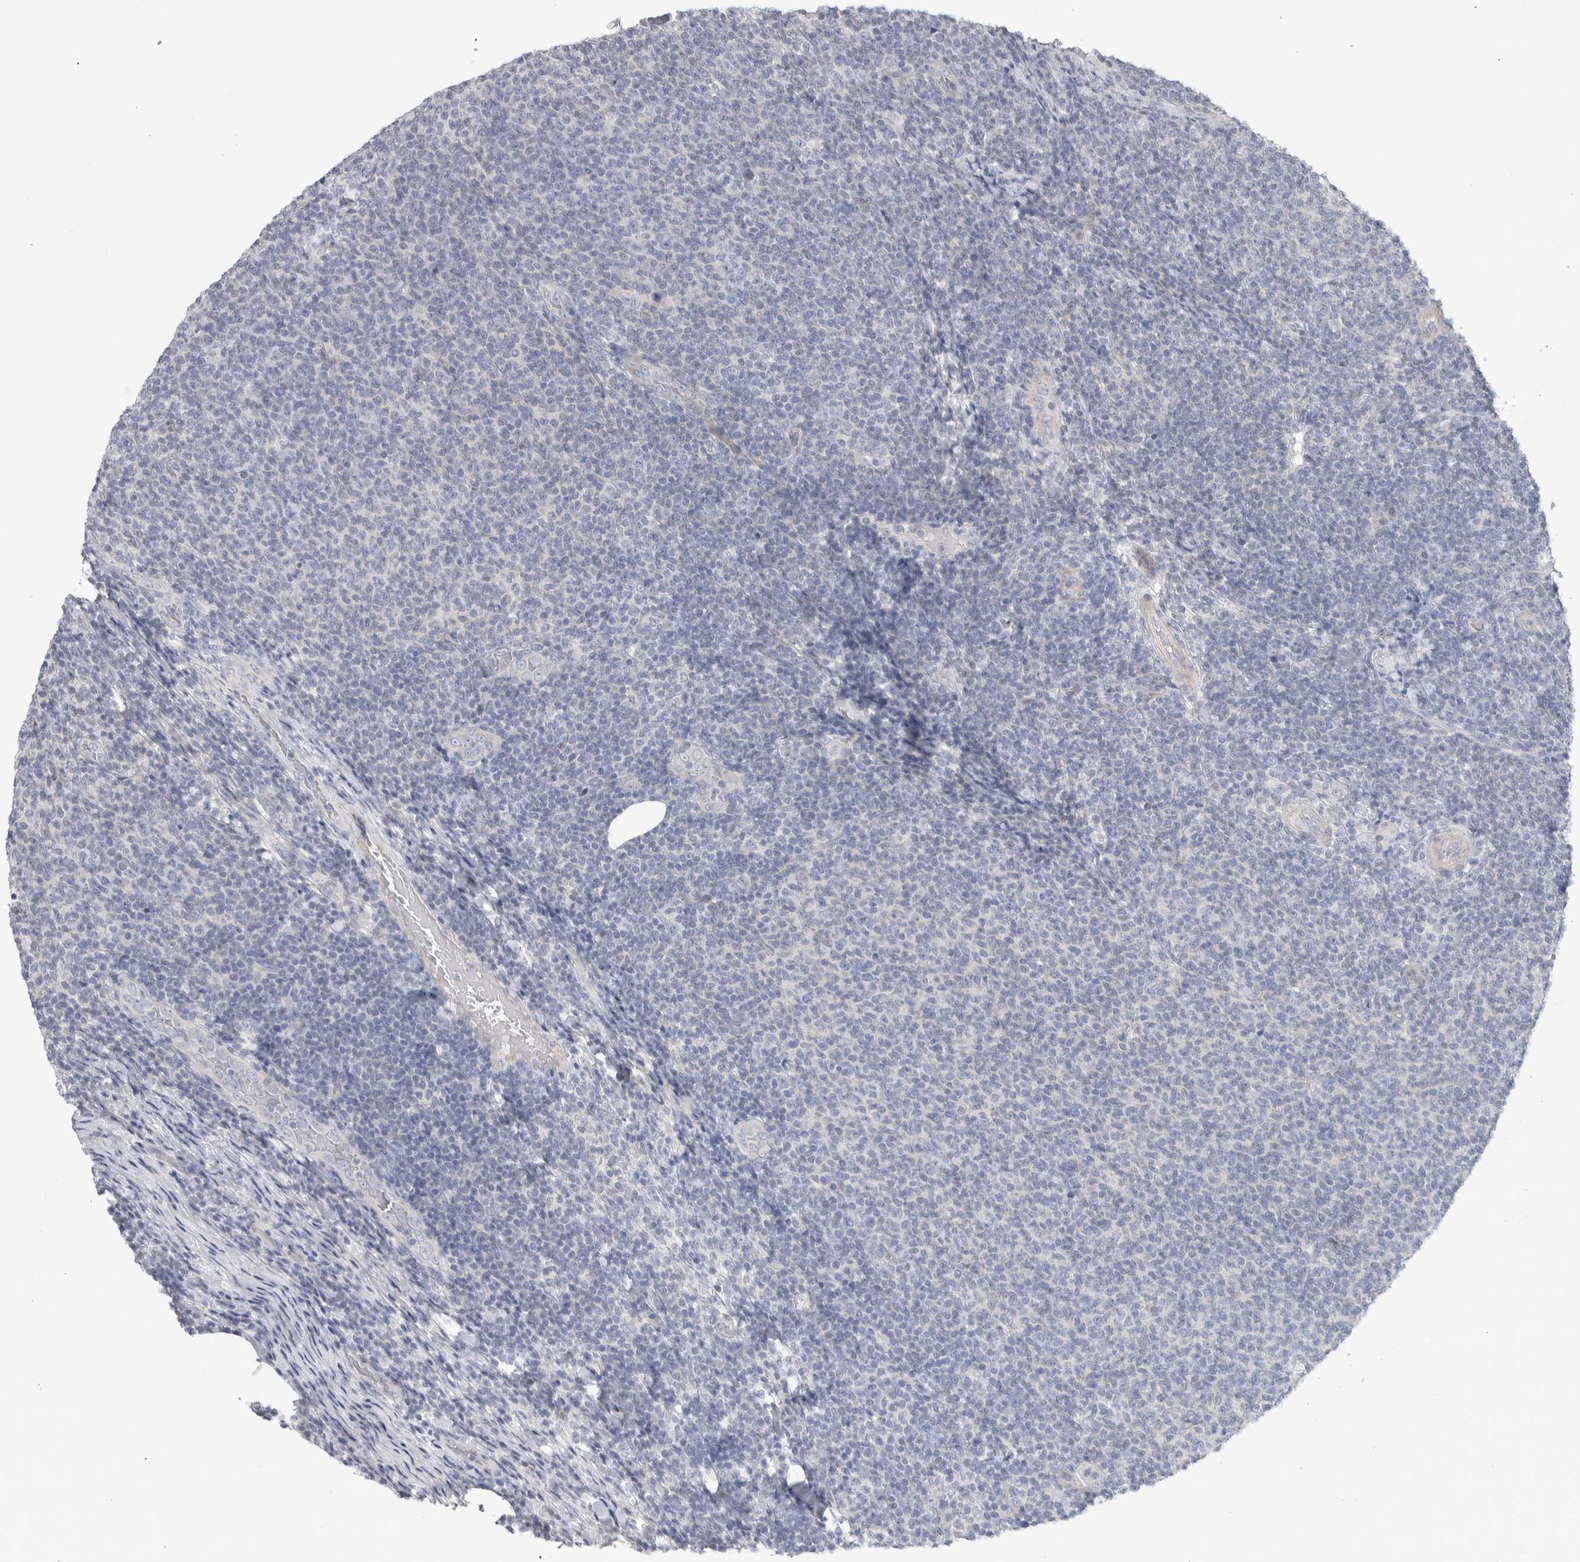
{"staining": {"intensity": "negative", "quantity": "none", "location": "none"}, "tissue": "lymphoma", "cell_type": "Tumor cells", "image_type": "cancer", "snomed": [{"axis": "morphology", "description": "Malignant lymphoma, non-Hodgkin's type, Low grade"}, {"axis": "topography", "description": "Lymph node"}], "caption": "High magnification brightfield microscopy of lymphoma stained with DAB (3,3'-diaminobenzidine) (brown) and counterstained with hematoxylin (blue): tumor cells show no significant positivity.", "gene": "DCXR", "patient": {"sex": "male", "age": 66}}